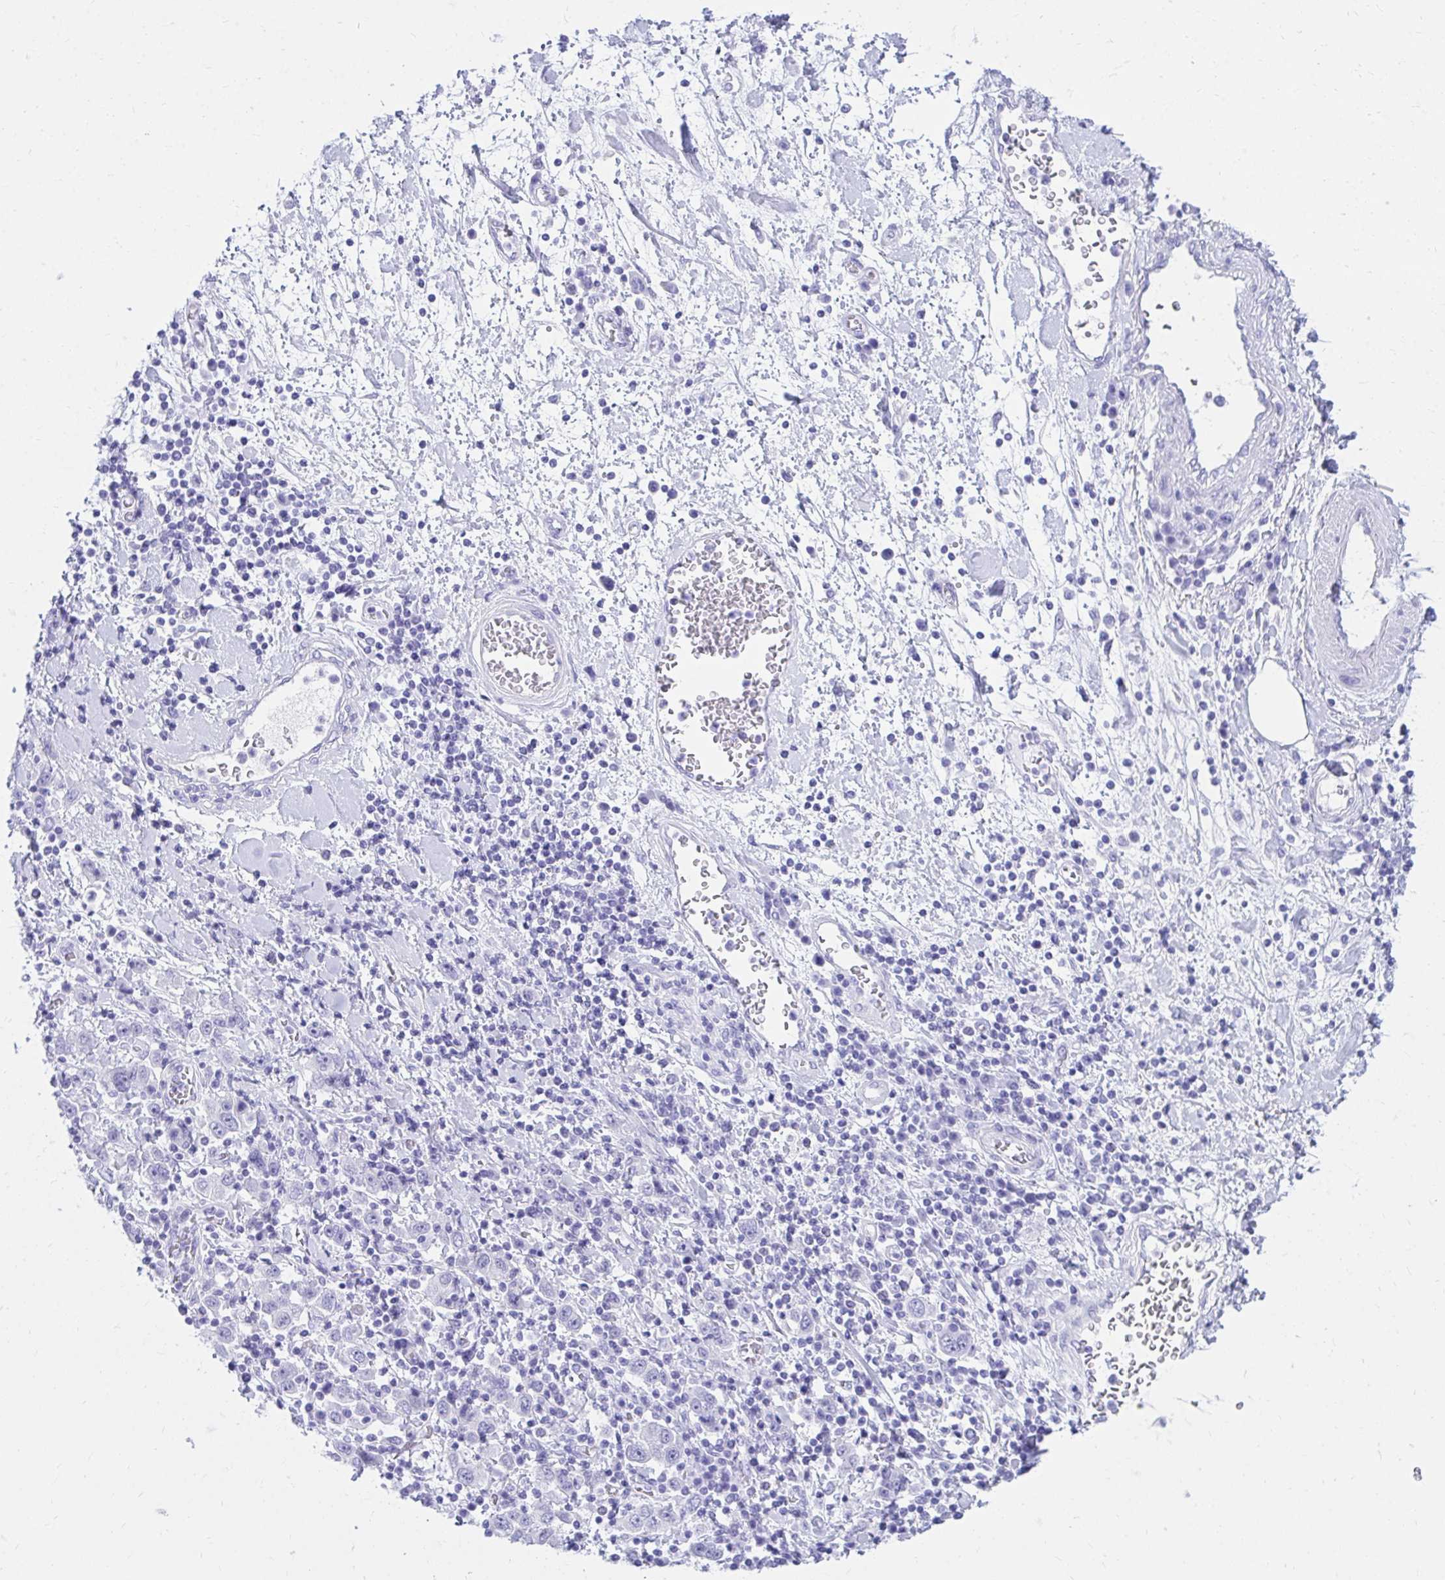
{"staining": {"intensity": "negative", "quantity": "none", "location": "none"}, "tissue": "stomach cancer", "cell_type": "Tumor cells", "image_type": "cancer", "snomed": [{"axis": "morphology", "description": "Normal tissue, NOS"}, {"axis": "morphology", "description": "Adenocarcinoma, NOS"}, {"axis": "topography", "description": "Stomach, upper"}, {"axis": "topography", "description": "Stomach"}], "caption": "Immunohistochemistry (IHC) photomicrograph of neoplastic tissue: human stomach cancer (adenocarcinoma) stained with DAB (3,3'-diaminobenzidine) demonstrates no significant protein expression in tumor cells.", "gene": "SHISA8", "patient": {"sex": "male", "age": 59}}